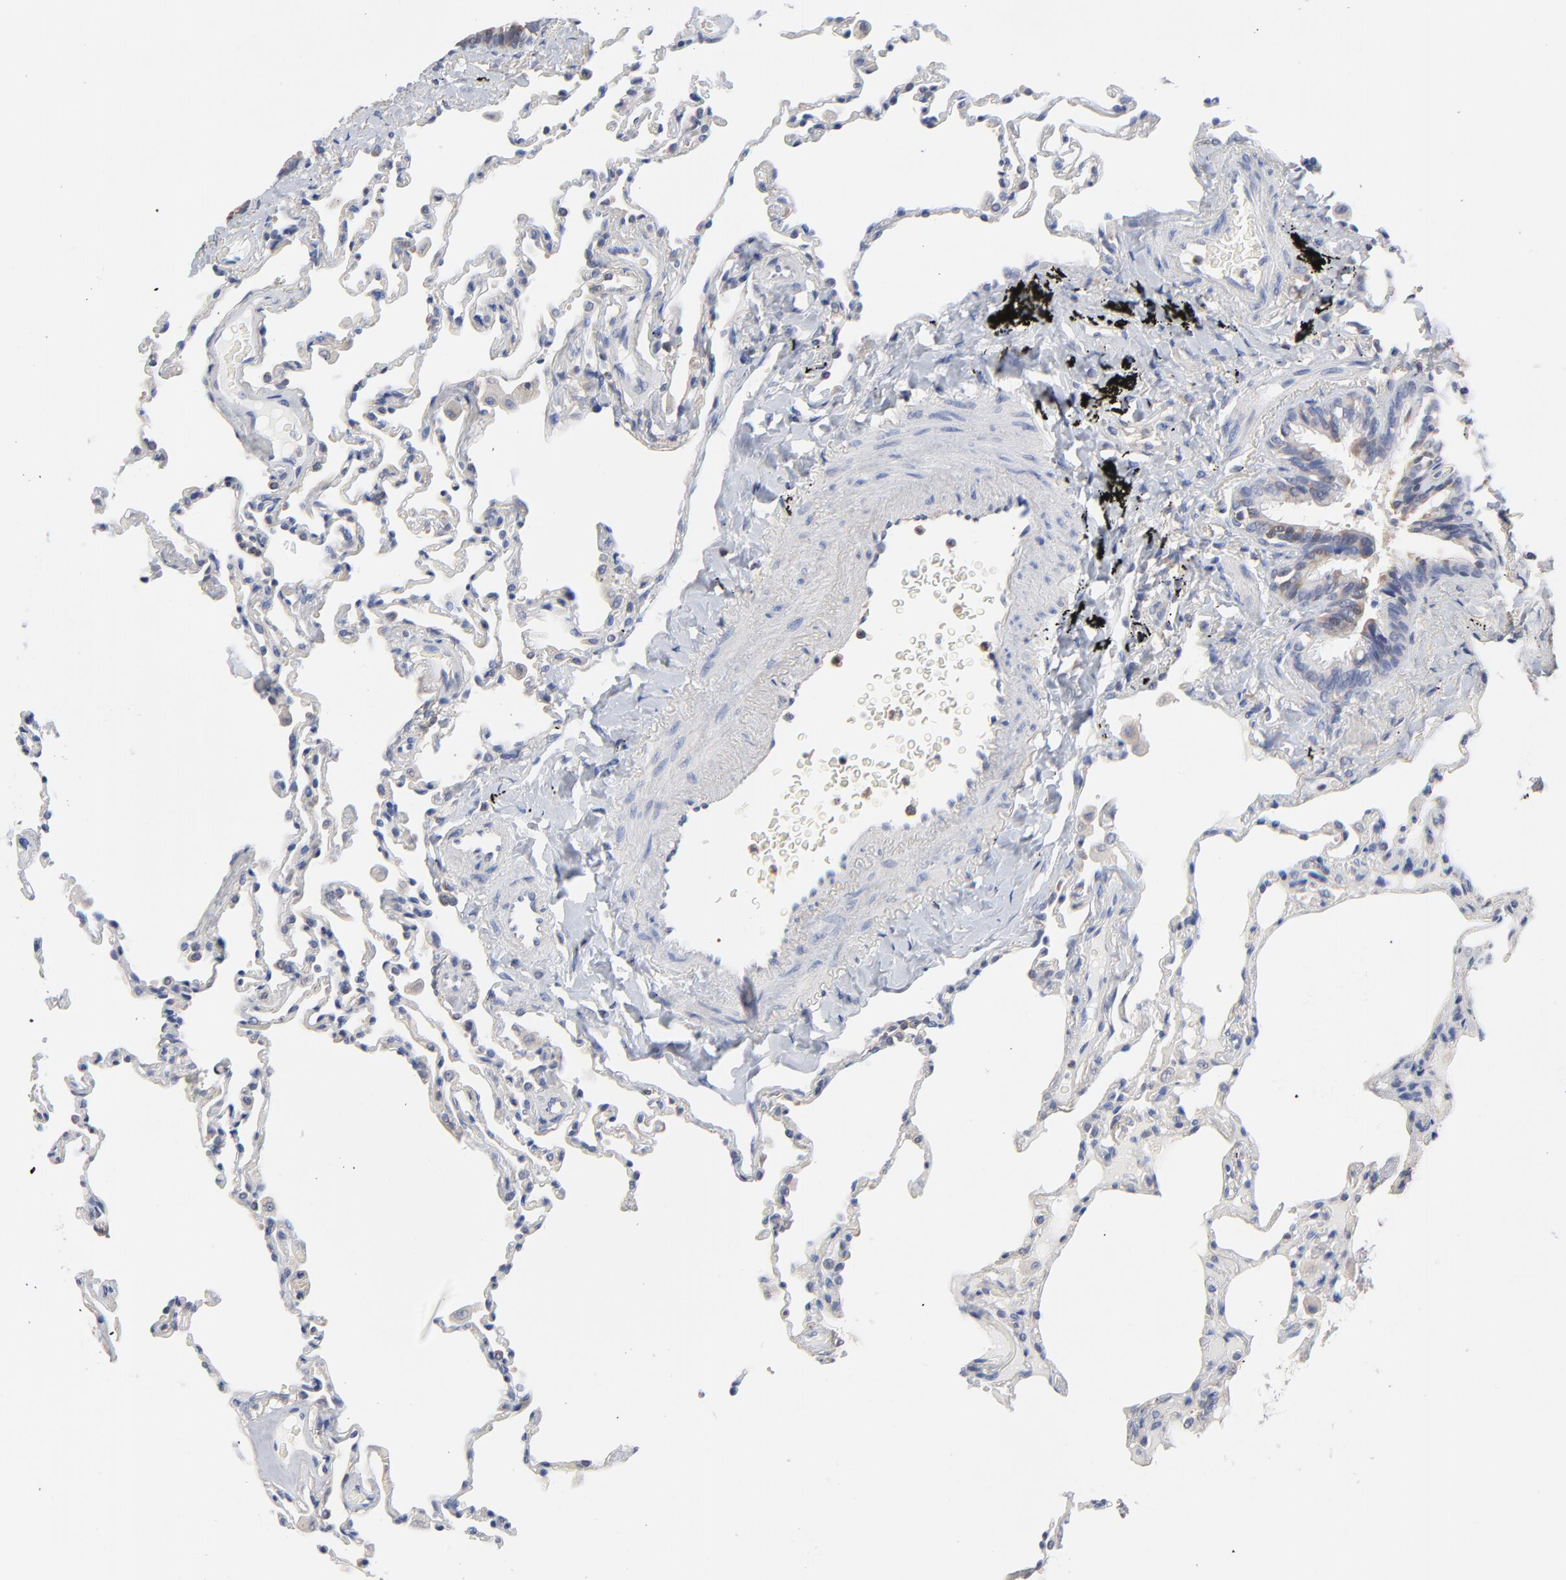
{"staining": {"intensity": "negative", "quantity": "none", "location": "none"}, "tissue": "lung", "cell_type": "Alveolar cells", "image_type": "normal", "snomed": [{"axis": "morphology", "description": "Normal tissue, NOS"}, {"axis": "topography", "description": "Lung"}], "caption": "High magnification brightfield microscopy of unremarkable lung stained with DAB (3,3'-diaminobenzidine) (brown) and counterstained with hematoxylin (blue): alveolar cells show no significant positivity. Brightfield microscopy of IHC stained with DAB (brown) and hematoxylin (blue), captured at high magnification.", "gene": "CAB39L", "patient": {"sex": "male", "age": 59}}